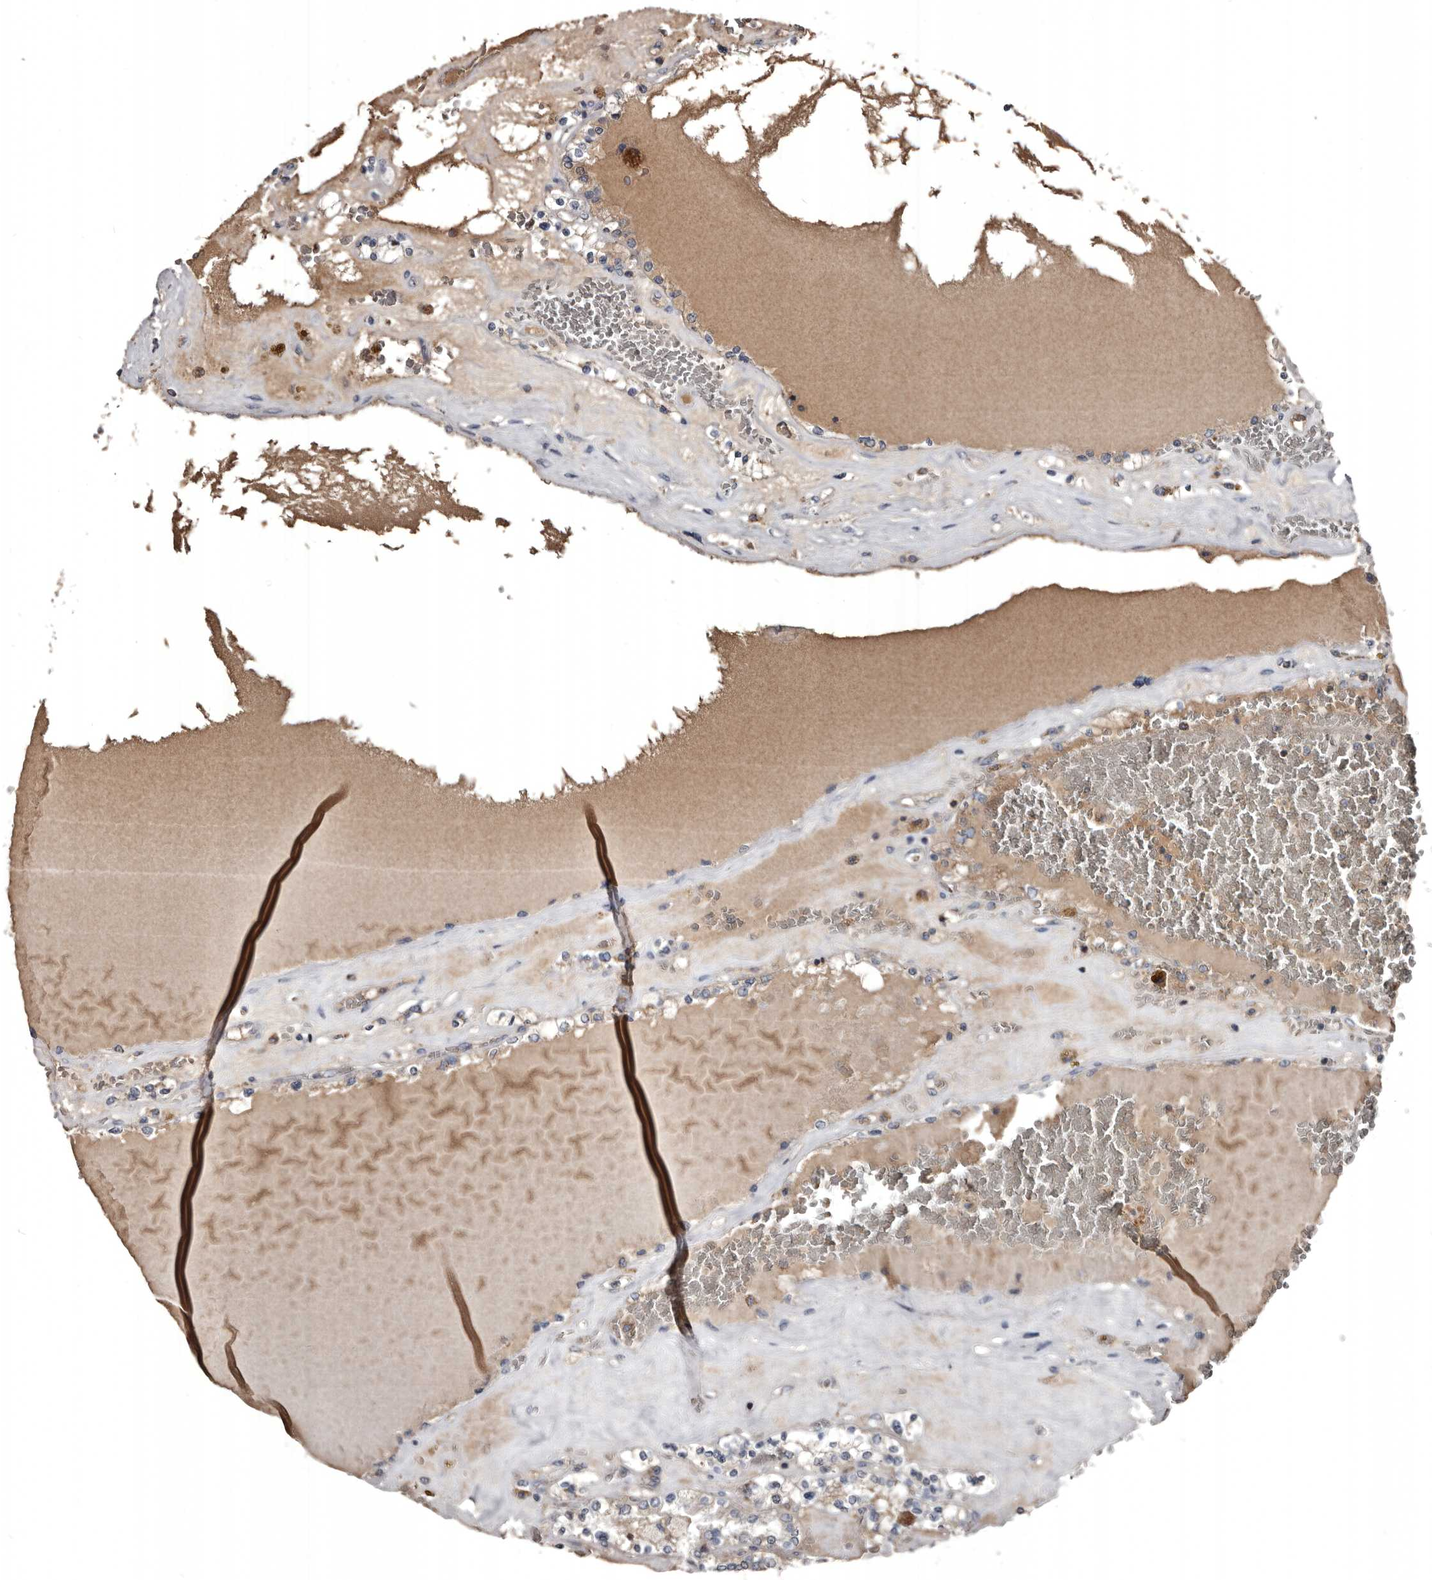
{"staining": {"intensity": "weak", "quantity": ">75%", "location": "cytoplasmic/membranous"}, "tissue": "renal cancer", "cell_type": "Tumor cells", "image_type": "cancer", "snomed": [{"axis": "morphology", "description": "Adenocarcinoma, NOS"}, {"axis": "topography", "description": "Kidney"}], "caption": "This histopathology image exhibits immunohistochemistry (IHC) staining of human renal cancer (adenocarcinoma), with low weak cytoplasmic/membranous positivity in about >75% of tumor cells.", "gene": "GREB1", "patient": {"sex": "female", "age": 56}}